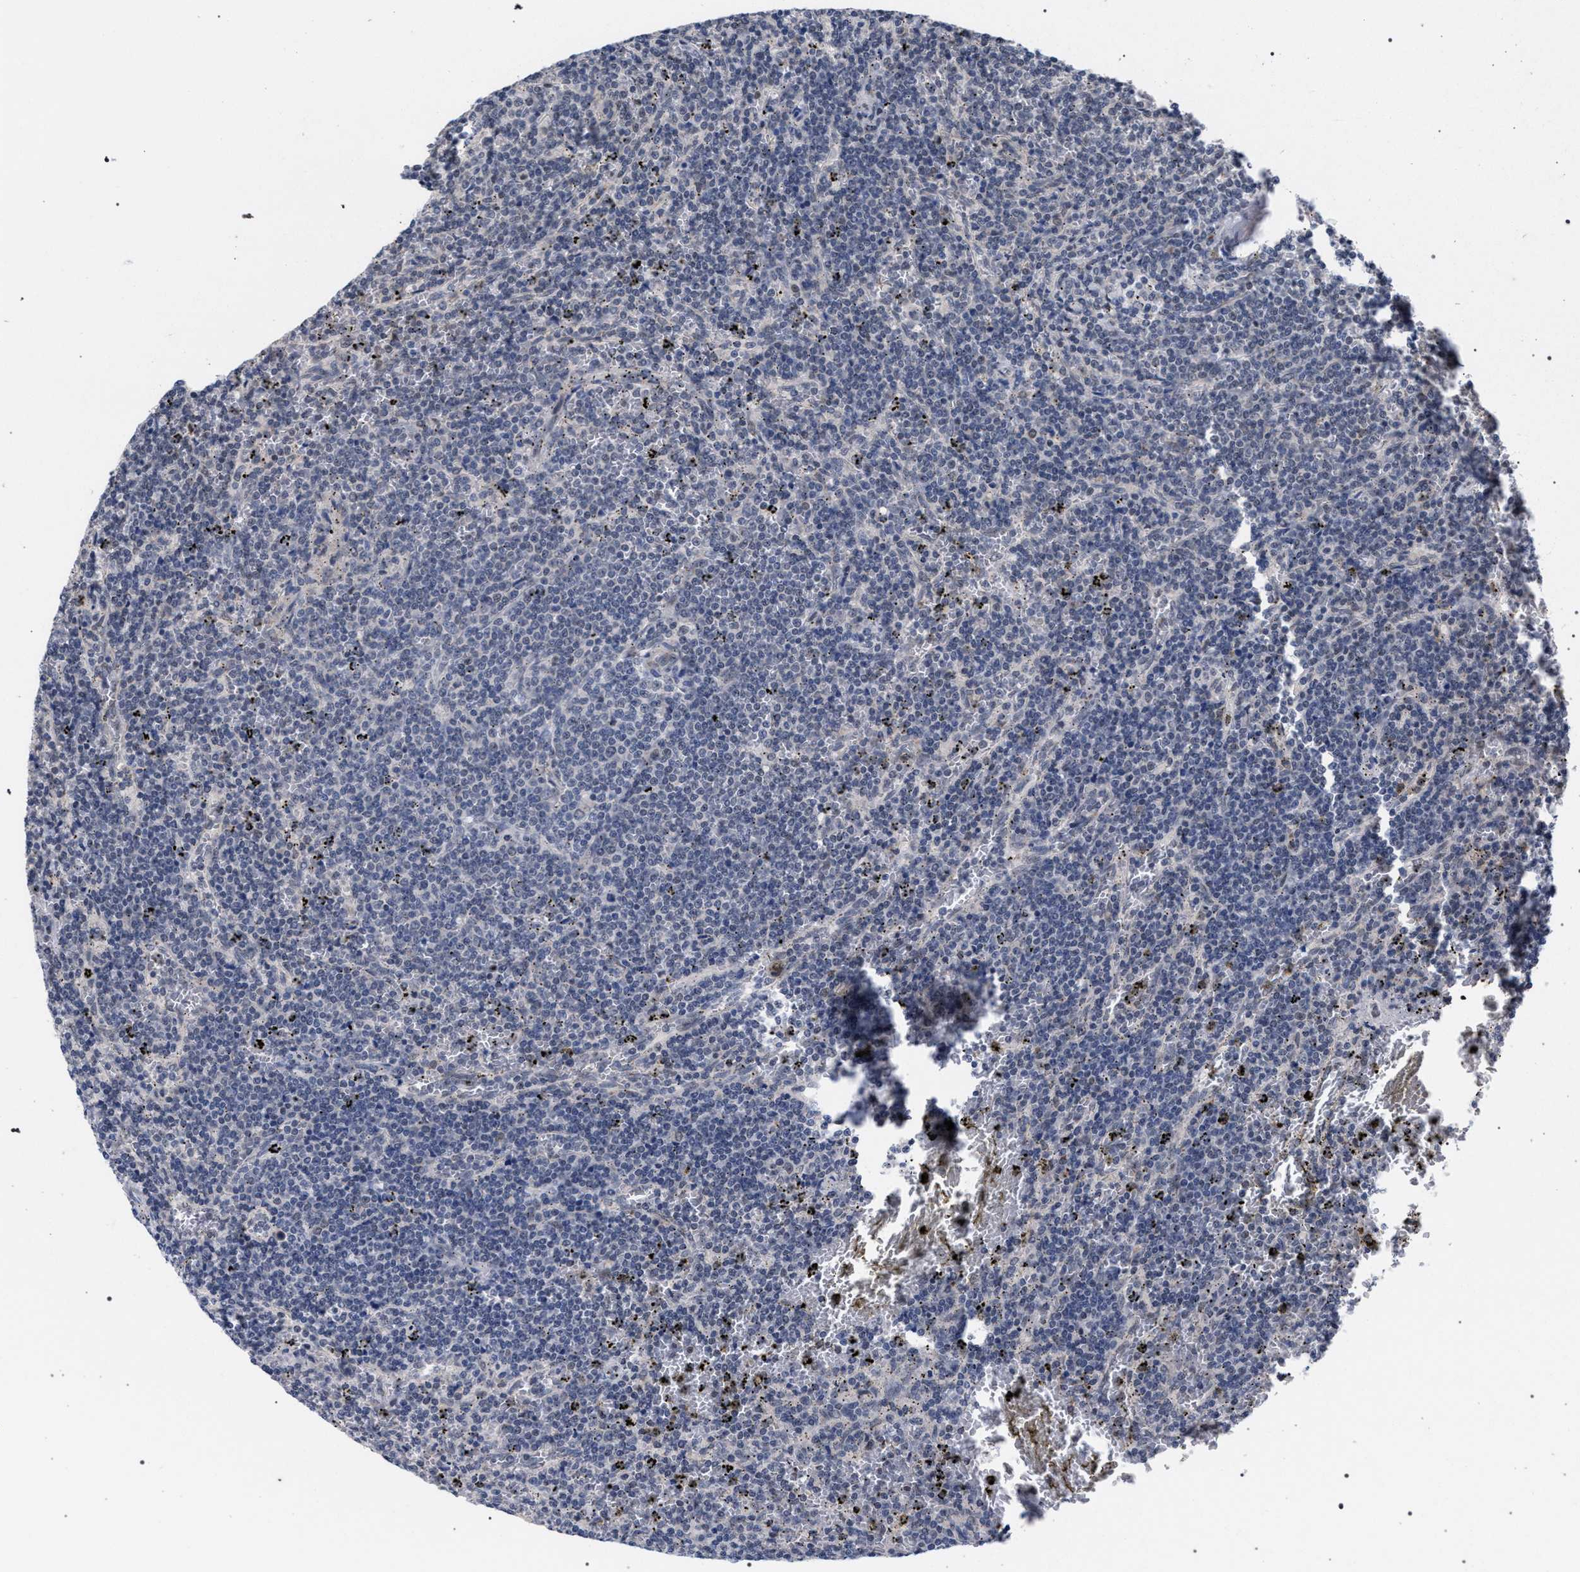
{"staining": {"intensity": "negative", "quantity": "none", "location": "none"}, "tissue": "lymphoma", "cell_type": "Tumor cells", "image_type": "cancer", "snomed": [{"axis": "morphology", "description": "Malignant lymphoma, non-Hodgkin's type, Low grade"}, {"axis": "topography", "description": "Spleen"}], "caption": "Low-grade malignant lymphoma, non-Hodgkin's type was stained to show a protein in brown. There is no significant staining in tumor cells.", "gene": "GOLGA2", "patient": {"sex": "female", "age": 50}}